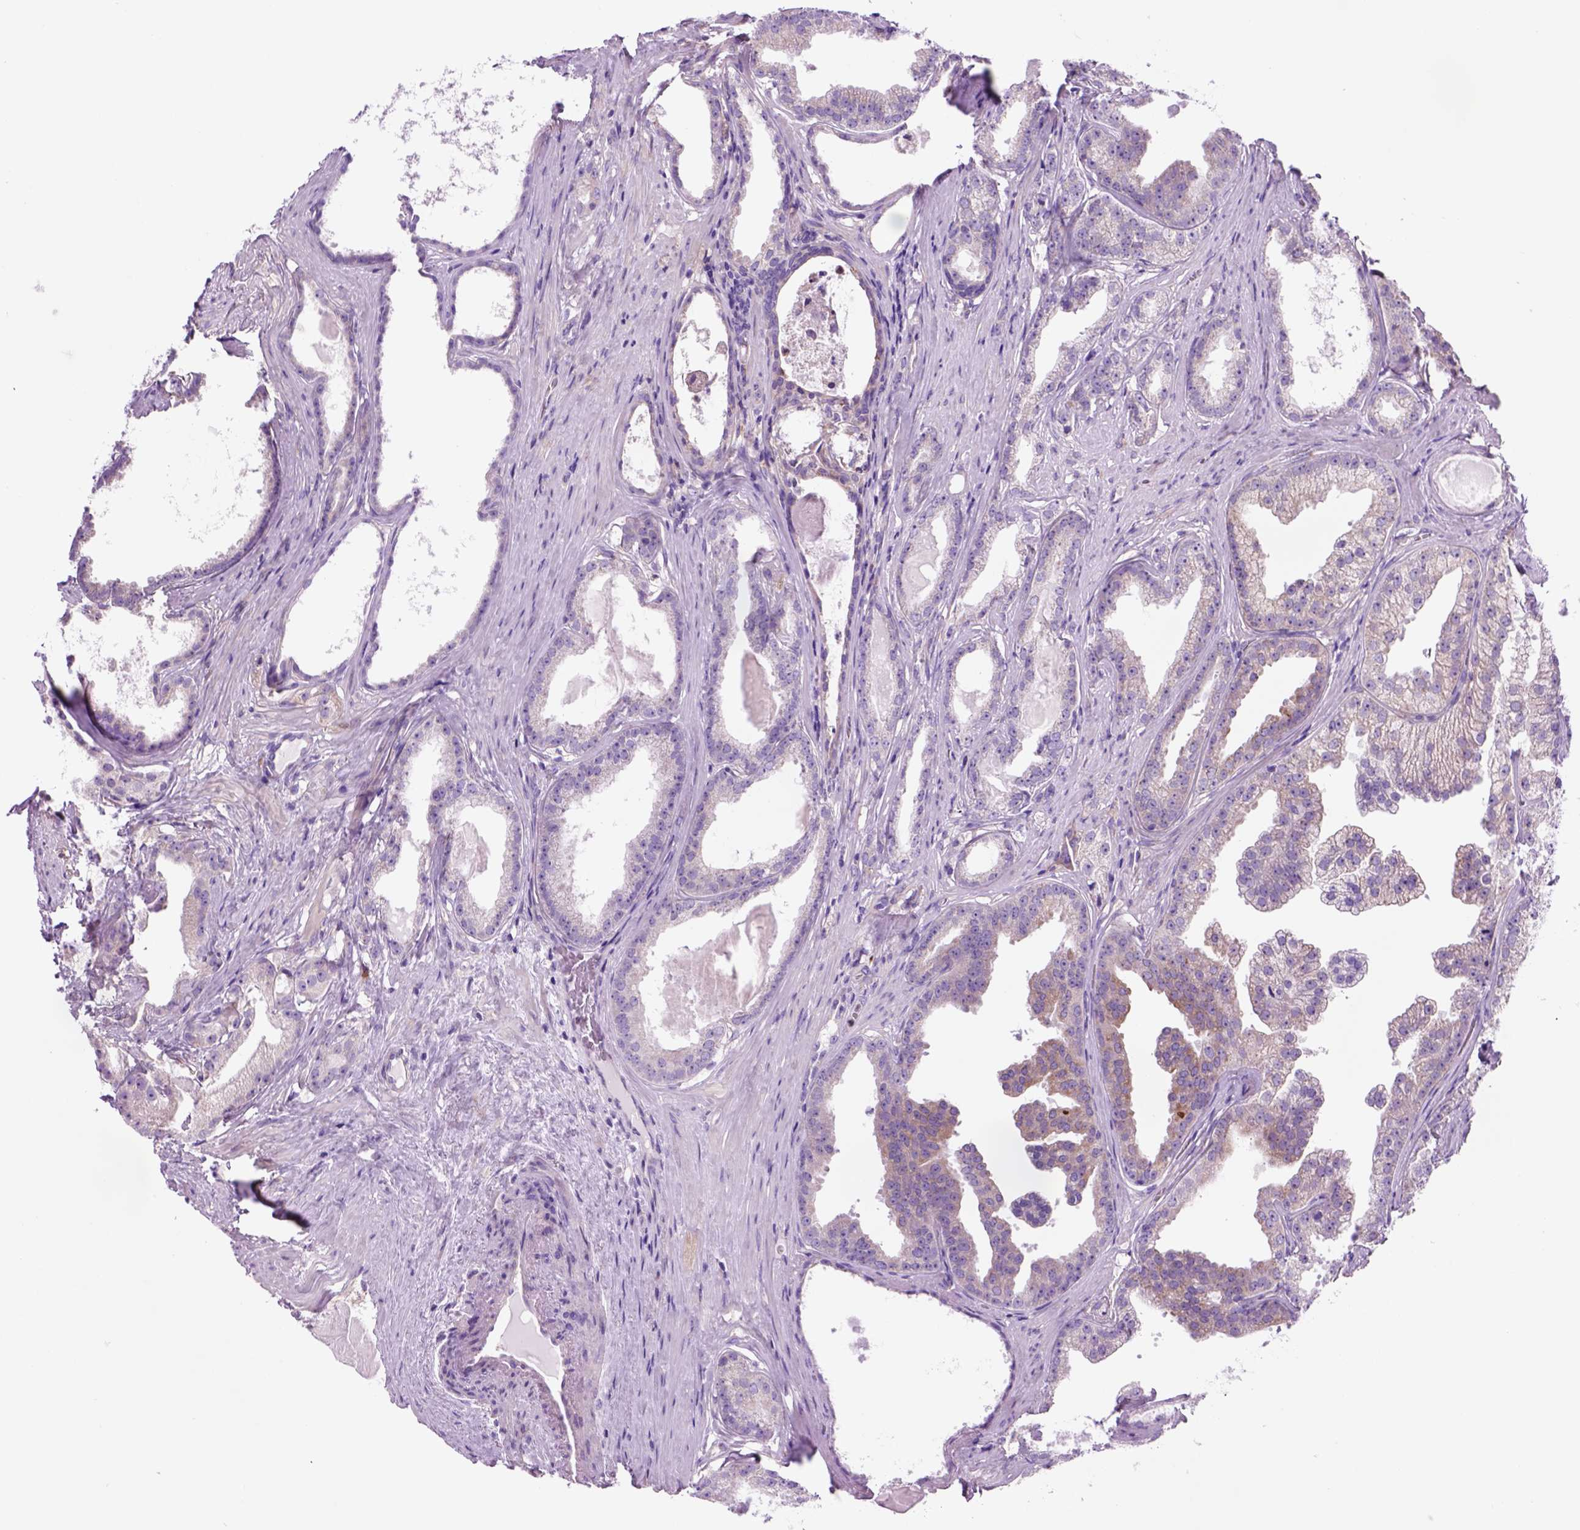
{"staining": {"intensity": "moderate", "quantity": "<25%", "location": "cytoplasmic/membranous"}, "tissue": "prostate cancer", "cell_type": "Tumor cells", "image_type": "cancer", "snomed": [{"axis": "morphology", "description": "Adenocarcinoma, Low grade"}, {"axis": "topography", "description": "Prostate"}], "caption": "This histopathology image demonstrates immunohistochemistry (IHC) staining of prostate low-grade adenocarcinoma, with low moderate cytoplasmic/membranous expression in approximately <25% of tumor cells.", "gene": "PIAS3", "patient": {"sex": "male", "age": 65}}